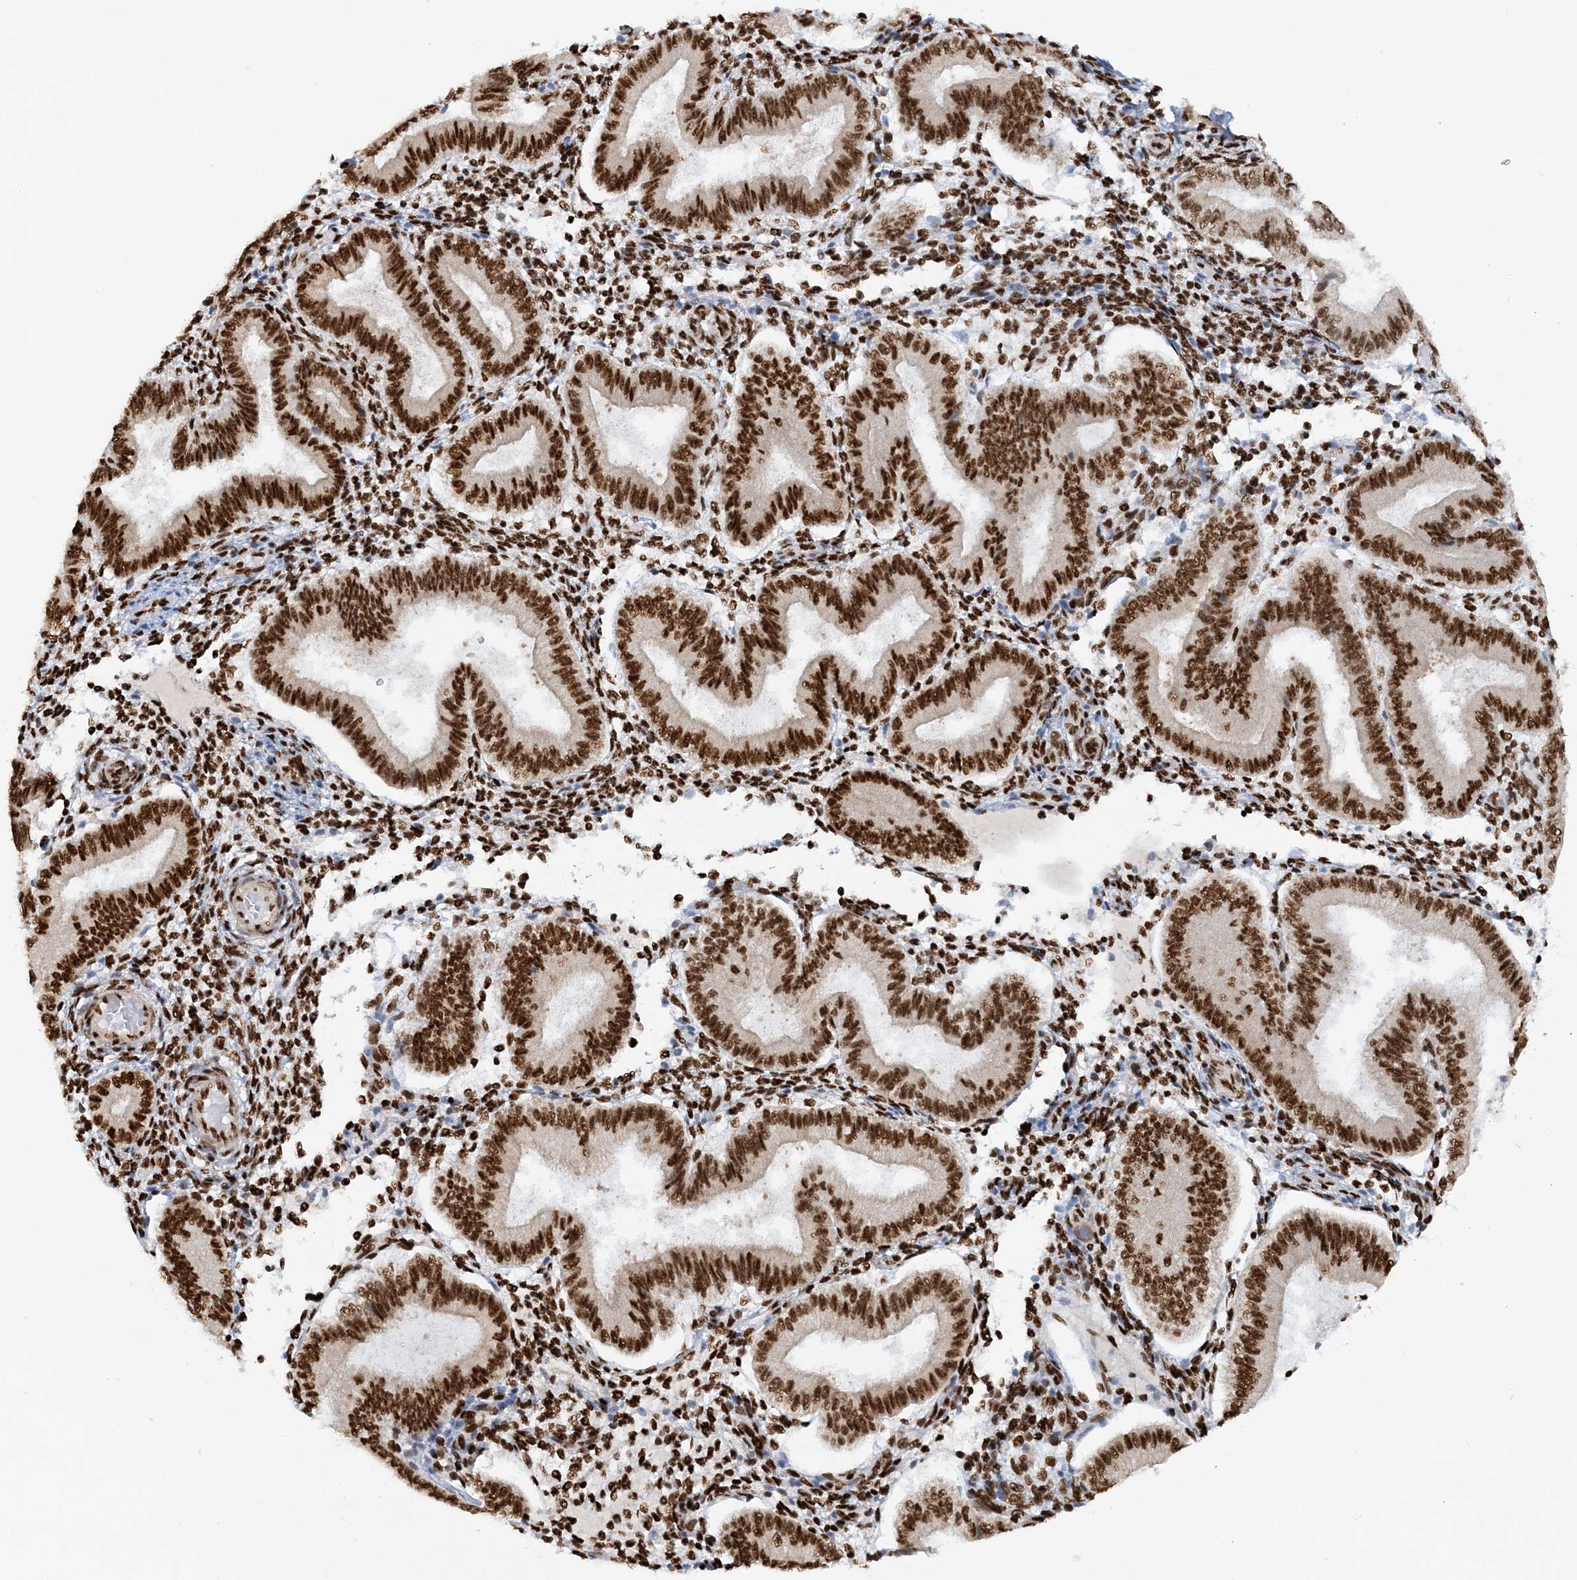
{"staining": {"intensity": "strong", "quantity": ">75%", "location": "nuclear"}, "tissue": "endometrium", "cell_type": "Cells in endometrial stroma", "image_type": "normal", "snomed": [{"axis": "morphology", "description": "Normal tissue, NOS"}, {"axis": "topography", "description": "Endometrium"}], "caption": "The histopathology image reveals a brown stain indicating the presence of a protein in the nuclear of cells in endometrial stroma in endometrium.", "gene": "DELE1", "patient": {"sex": "female", "age": 39}}